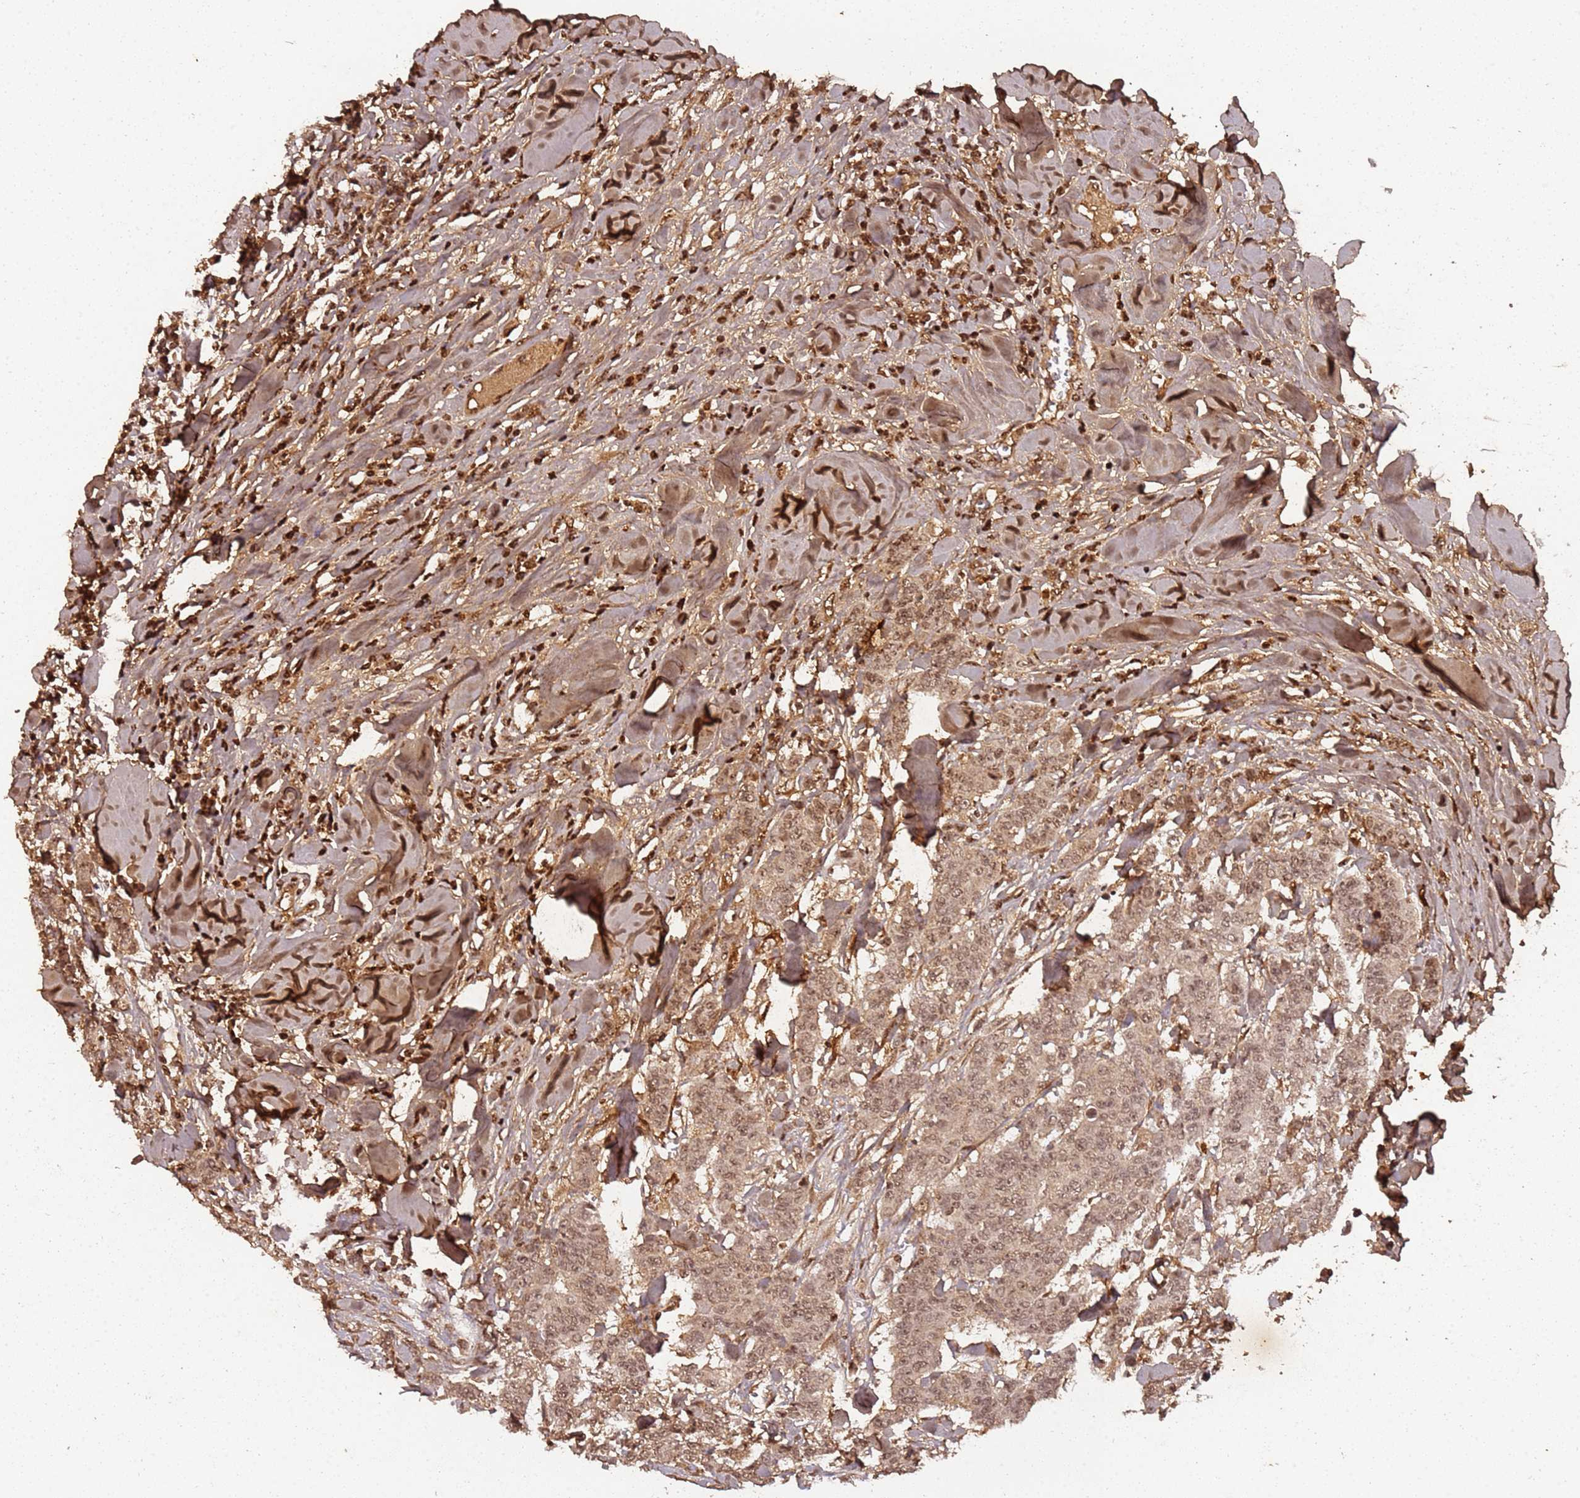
{"staining": {"intensity": "moderate", "quantity": ">75%", "location": "nuclear"}, "tissue": "breast cancer", "cell_type": "Tumor cells", "image_type": "cancer", "snomed": [{"axis": "morphology", "description": "Duct carcinoma"}, {"axis": "topography", "description": "Breast"}], "caption": "This is an image of IHC staining of invasive ductal carcinoma (breast), which shows moderate expression in the nuclear of tumor cells.", "gene": "COL1A2", "patient": {"sex": "female", "age": 40}}